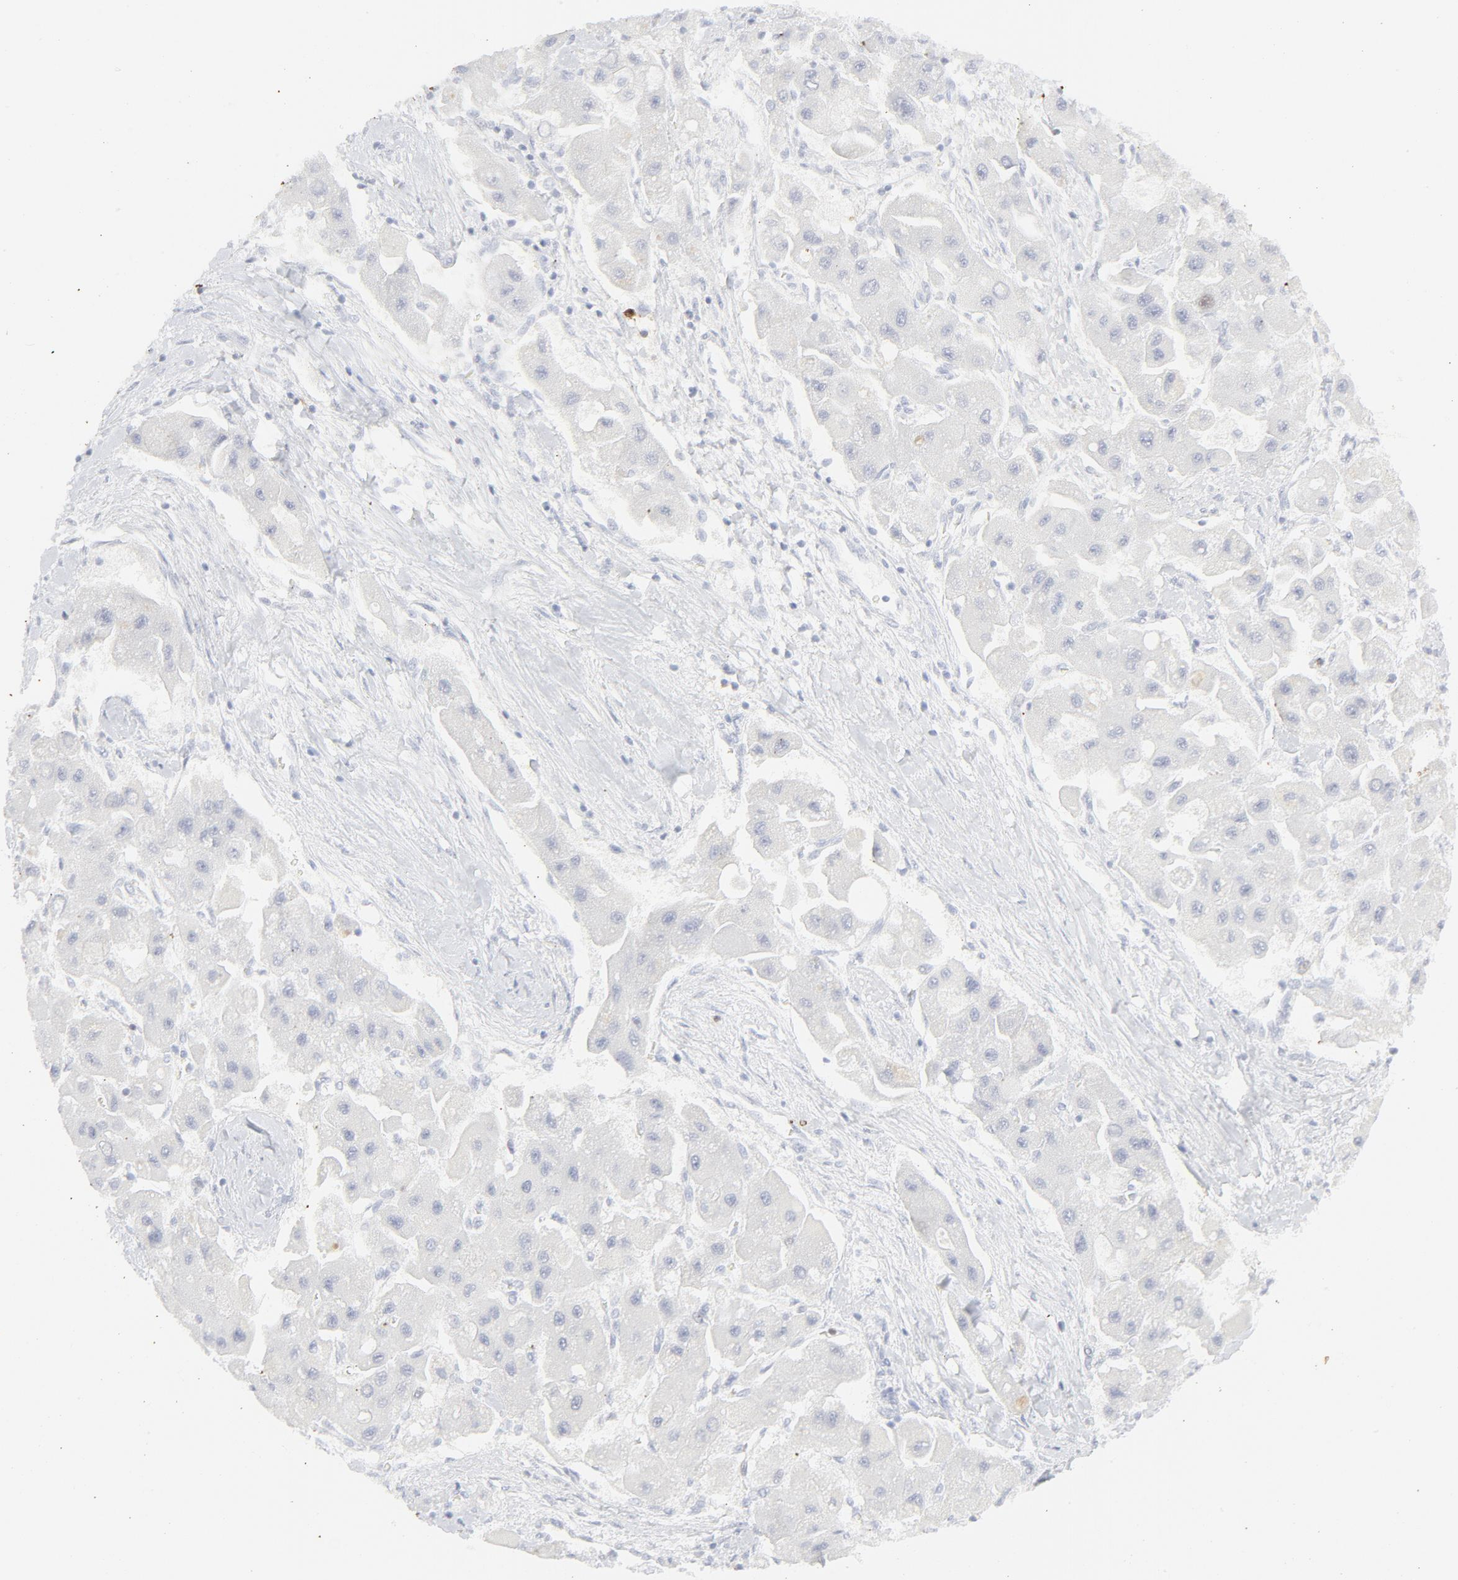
{"staining": {"intensity": "negative", "quantity": "none", "location": "none"}, "tissue": "liver cancer", "cell_type": "Tumor cells", "image_type": "cancer", "snomed": [{"axis": "morphology", "description": "Carcinoma, Hepatocellular, NOS"}, {"axis": "topography", "description": "Liver"}], "caption": "Immunohistochemistry micrograph of neoplastic tissue: liver cancer stained with DAB shows no significant protein positivity in tumor cells.", "gene": "CCR7", "patient": {"sex": "male", "age": 24}}